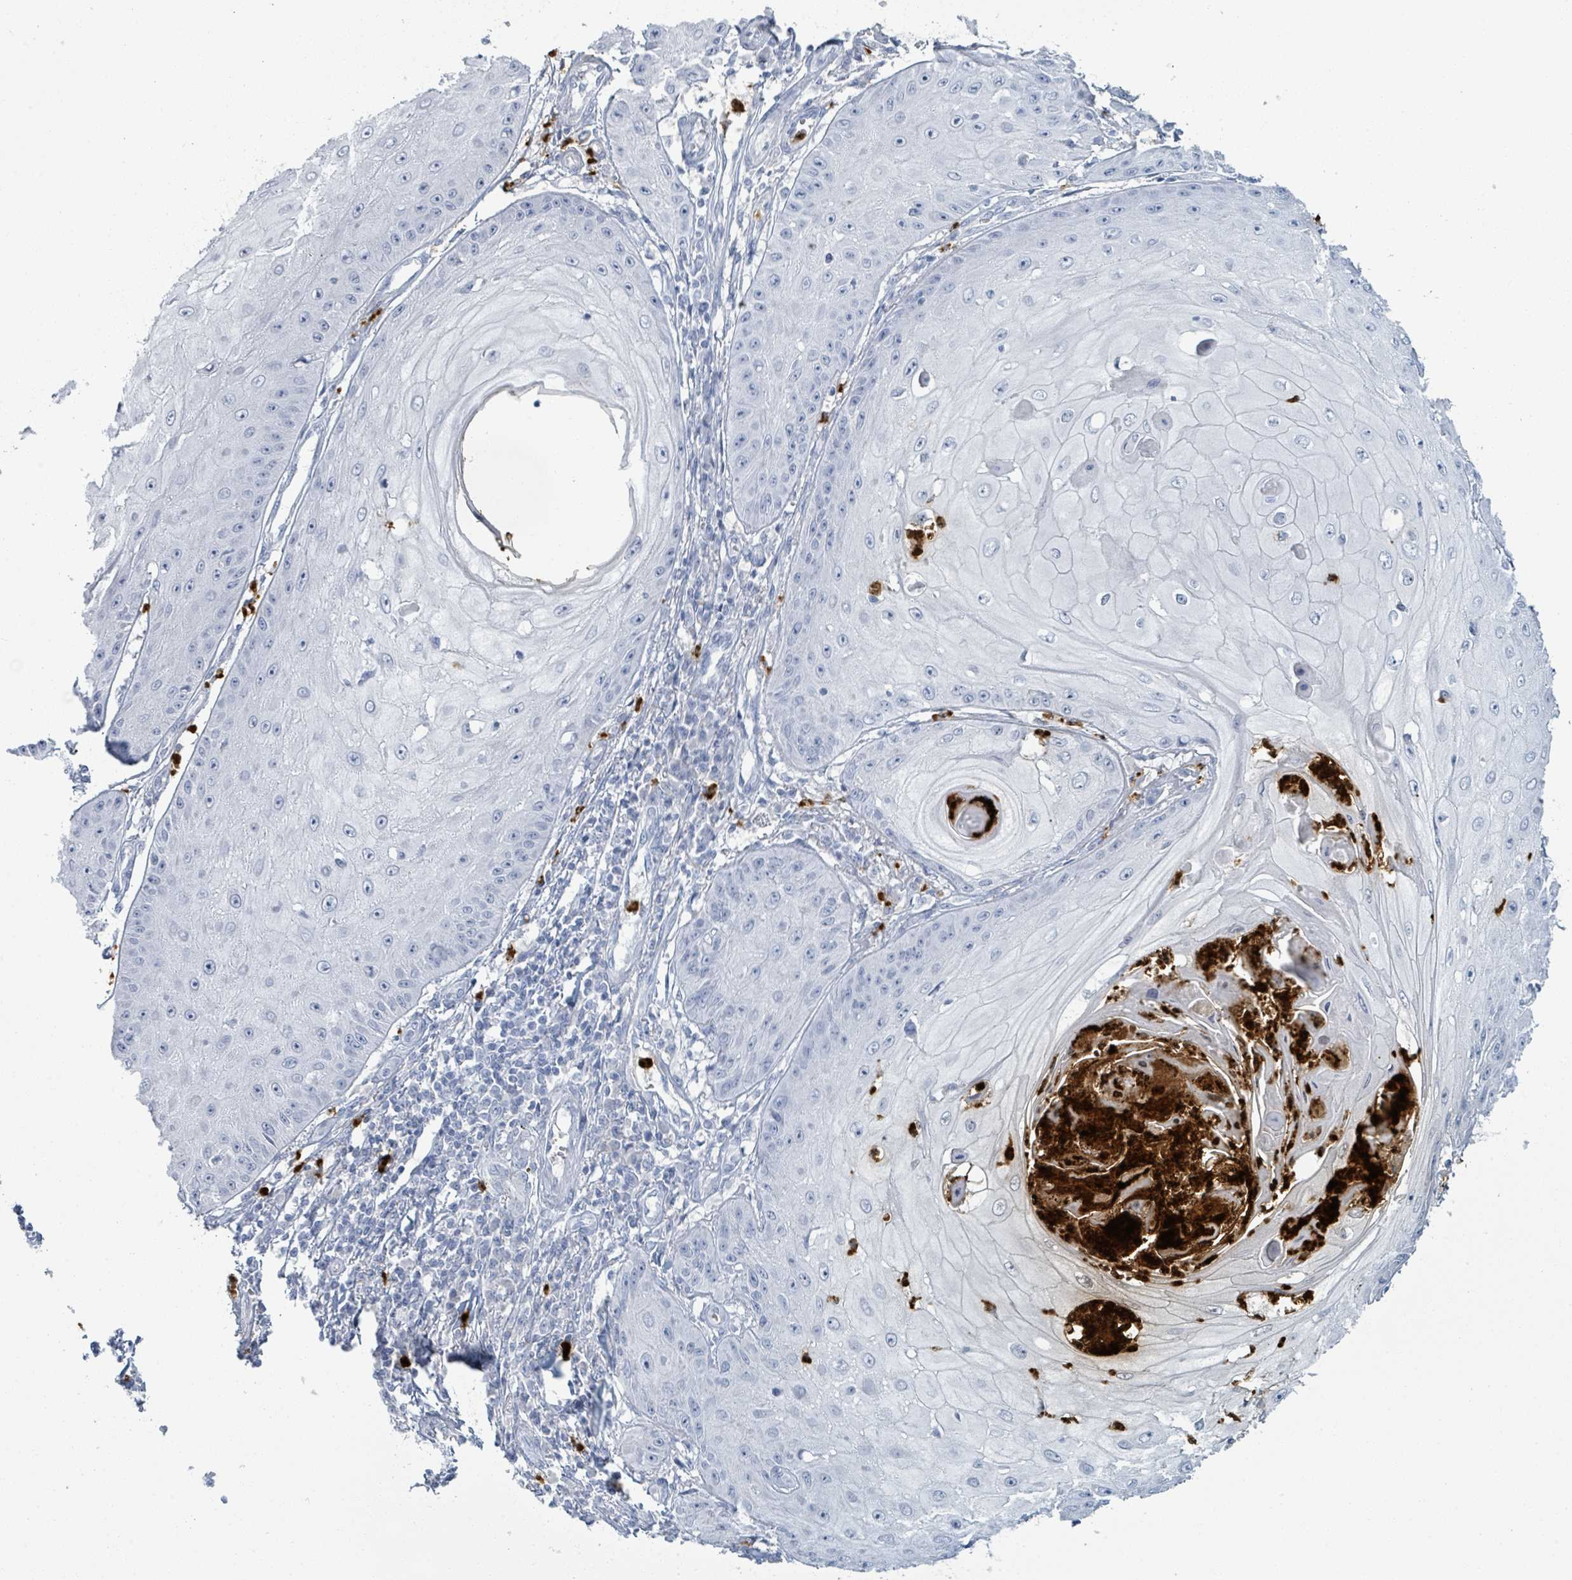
{"staining": {"intensity": "negative", "quantity": "none", "location": "none"}, "tissue": "skin cancer", "cell_type": "Tumor cells", "image_type": "cancer", "snomed": [{"axis": "morphology", "description": "Squamous cell carcinoma, NOS"}, {"axis": "topography", "description": "Skin"}], "caption": "Immunohistochemistry (IHC) image of neoplastic tissue: skin cancer stained with DAB reveals no significant protein staining in tumor cells.", "gene": "DEFA4", "patient": {"sex": "male", "age": 70}}